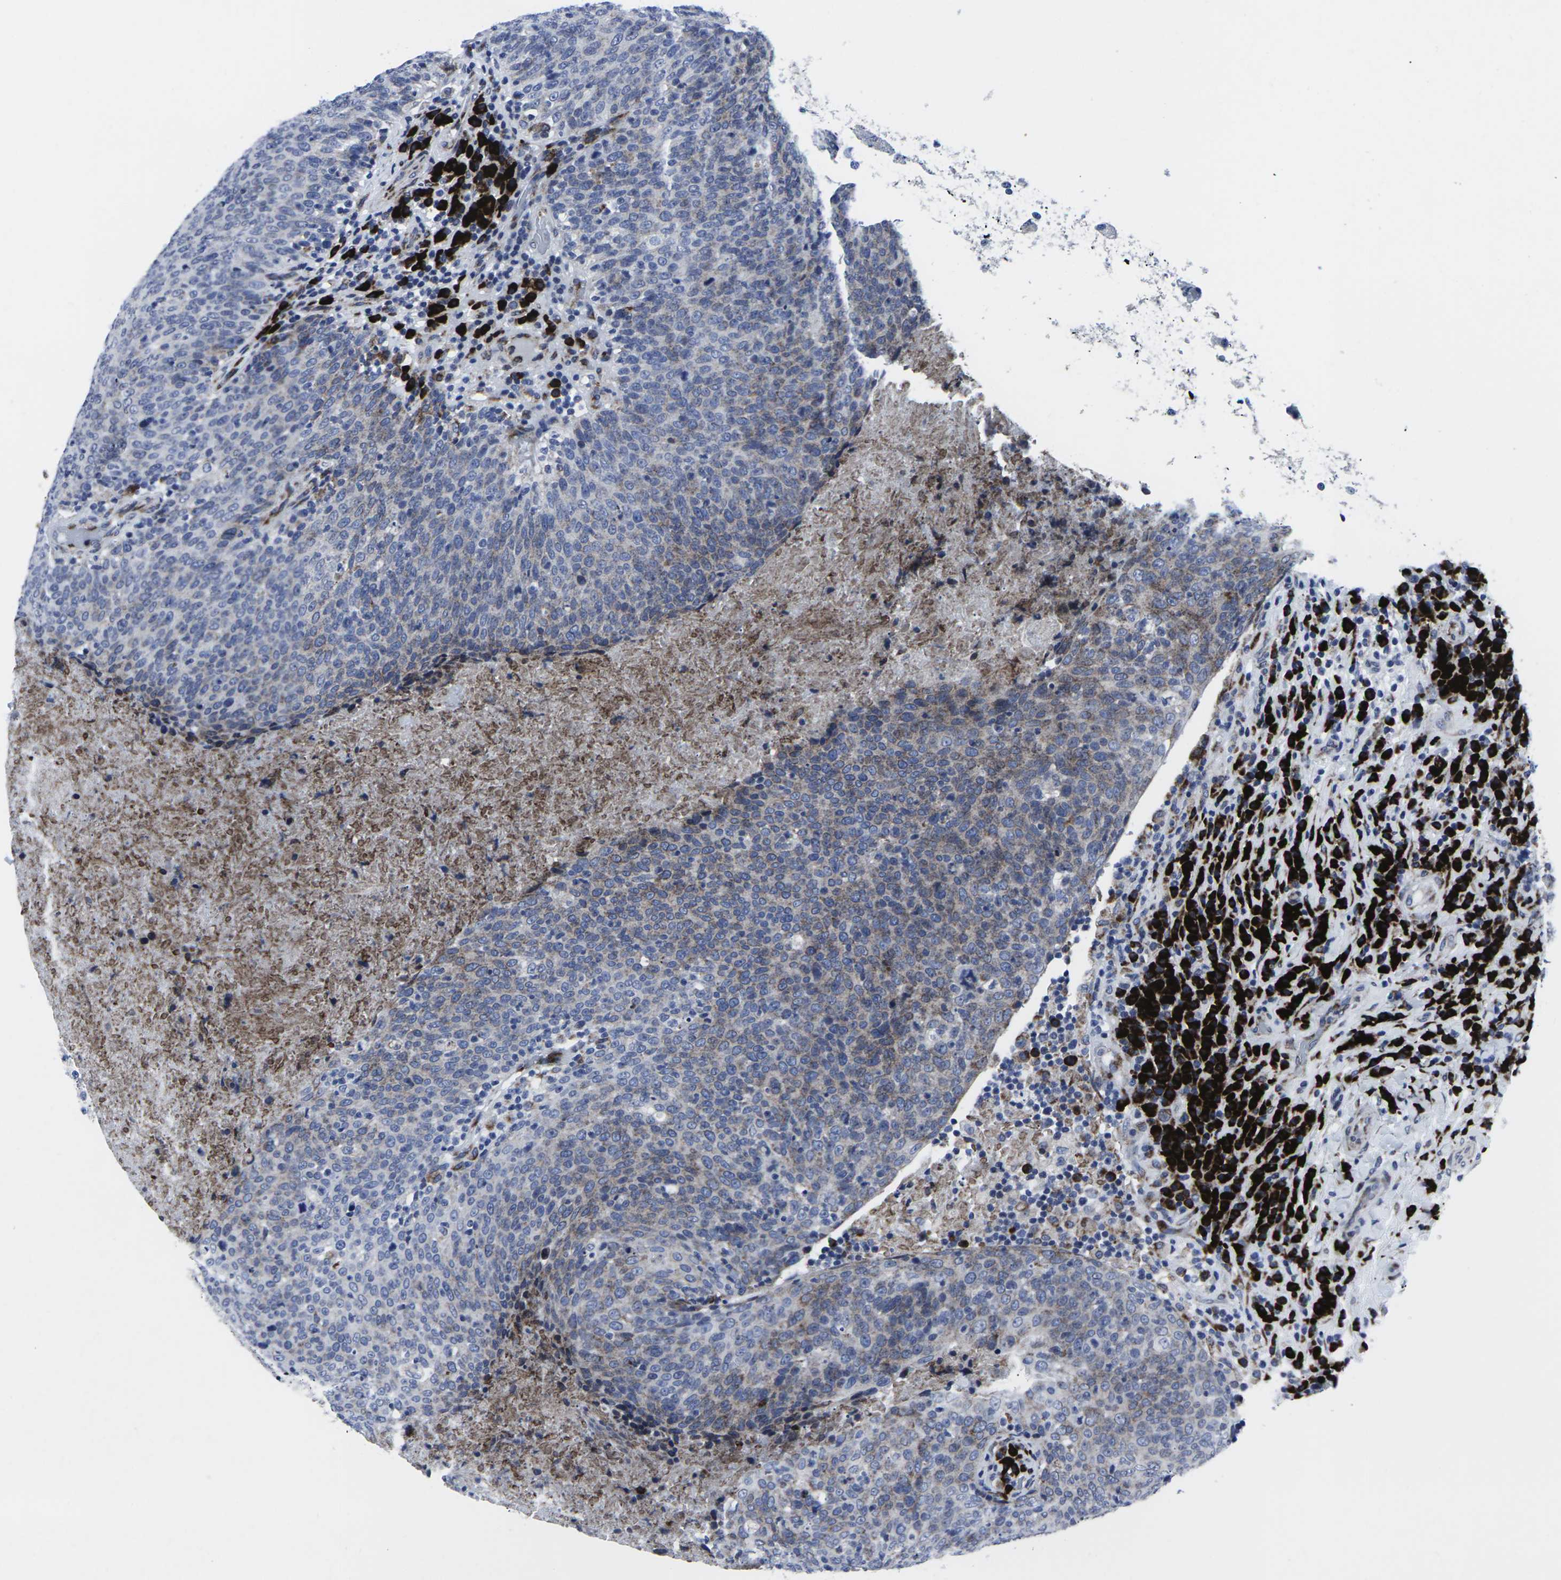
{"staining": {"intensity": "moderate", "quantity": "25%-75%", "location": "cytoplasmic/membranous"}, "tissue": "head and neck cancer", "cell_type": "Tumor cells", "image_type": "cancer", "snomed": [{"axis": "morphology", "description": "Squamous cell carcinoma, NOS"}, {"axis": "morphology", "description": "Squamous cell carcinoma, metastatic, NOS"}, {"axis": "topography", "description": "Lymph node"}, {"axis": "topography", "description": "Head-Neck"}], "caption": "Protein positivity by immunohistochemistry (IHC) exhibits moderate cytoplasmic/membranous expression in about 25%-75% of tumor cells in squamous cell carcinoma (head and neck). The protein of interest is stained brown, and the nuclei are stained in blue (DAB IHC with brightfield microscopy, high magnification).", "gene": "RPN1", "patient": {"sex": "male", "age": 62}}